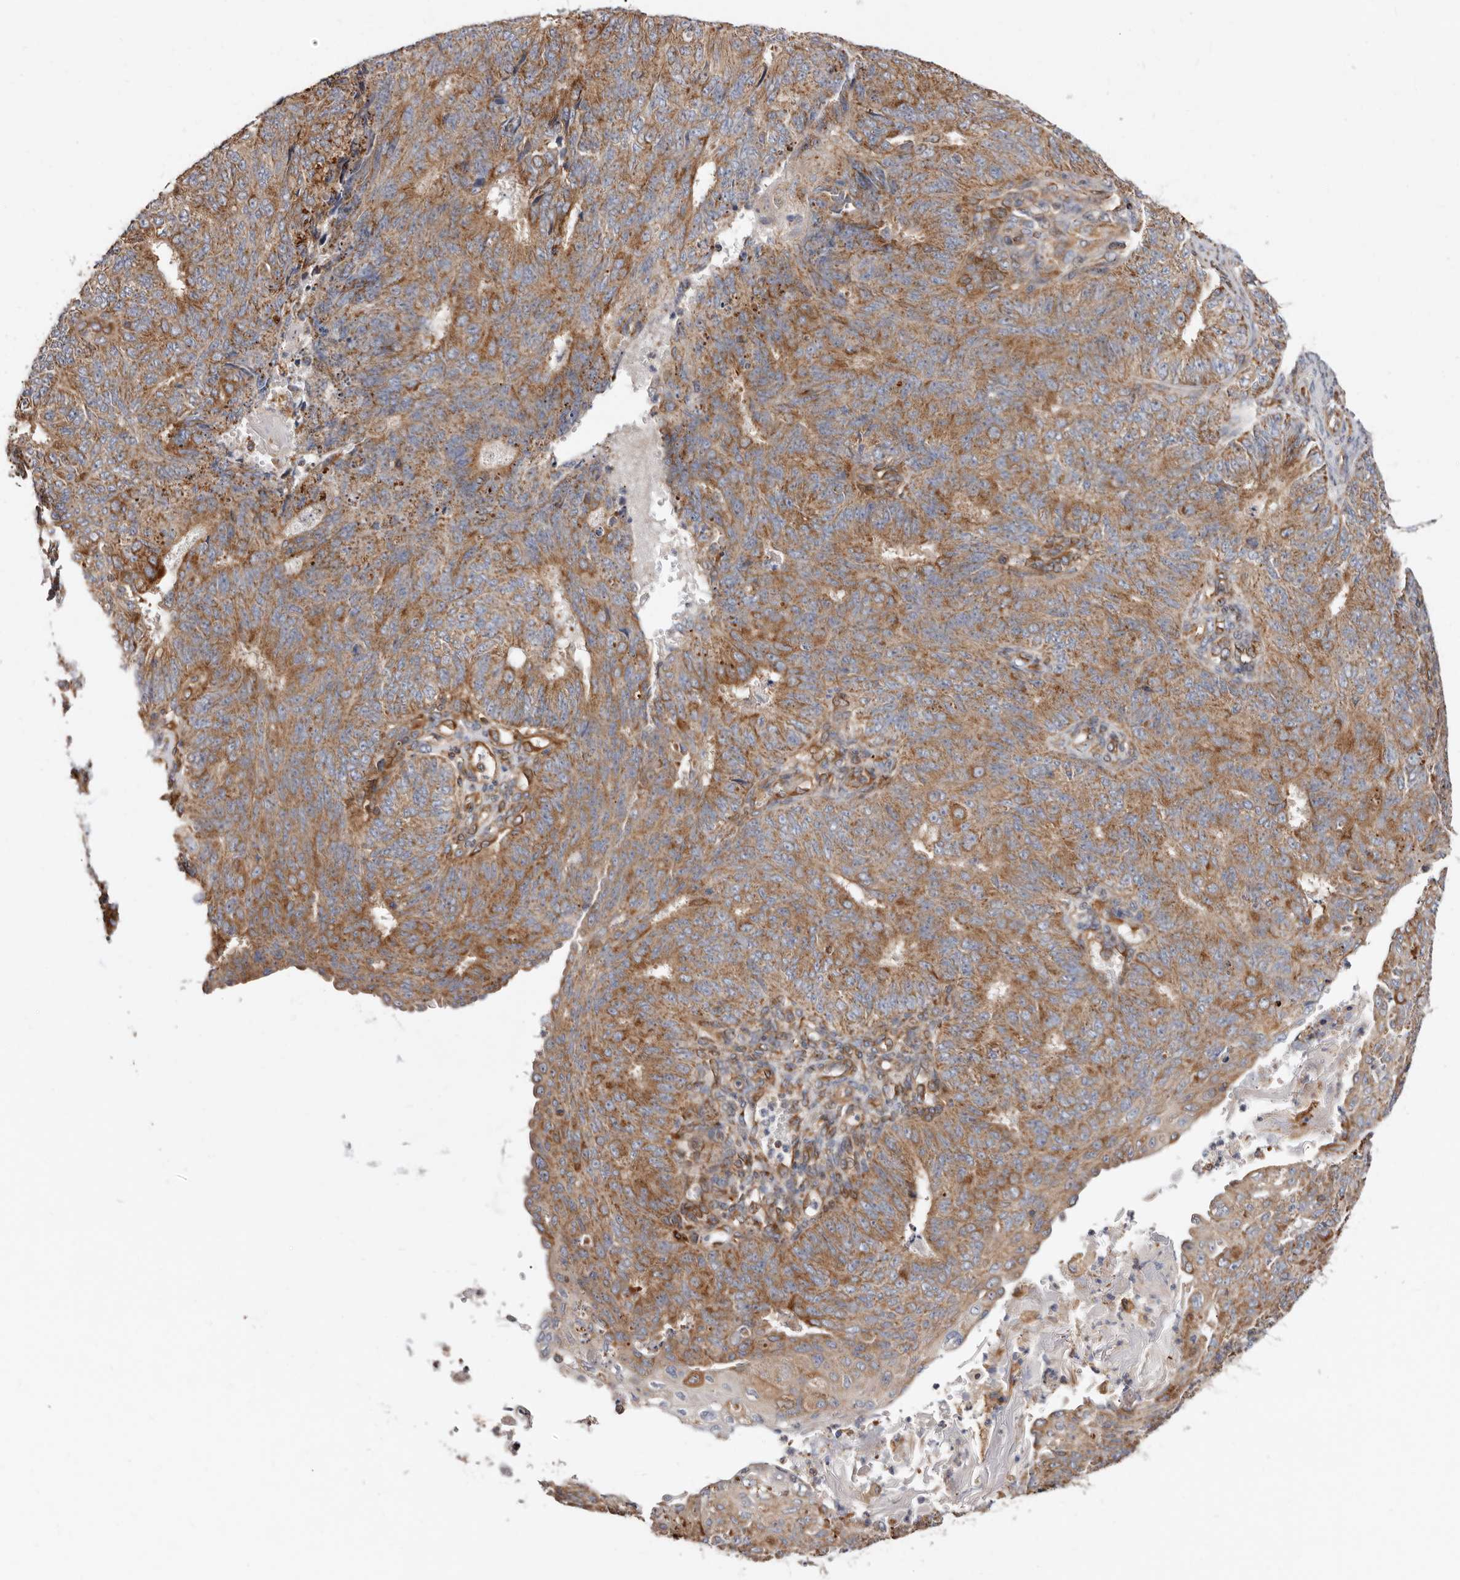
{"staining": {"intensity": "moderate", "quantity": ">75%", "location": "cytoplasmic/membranous"}, "tissue": "endometrial cancer", "cell_type": "Tumor cells", "image_type": "cancer", "snomed": [{"axis": "morphology", "description": "Adenocarcinoma, NOS"}, {"axis": "topography", "description": "Endometrium"}], "caption": "There is medium levels of moderate cytoplasmic/membranous positivity in tumor cells of endometrial cancer, as demonstrated by immunohistochemical staining (brown color).", "gene": "COQ8B", "patient": {"sex": "female", "age": 32}}